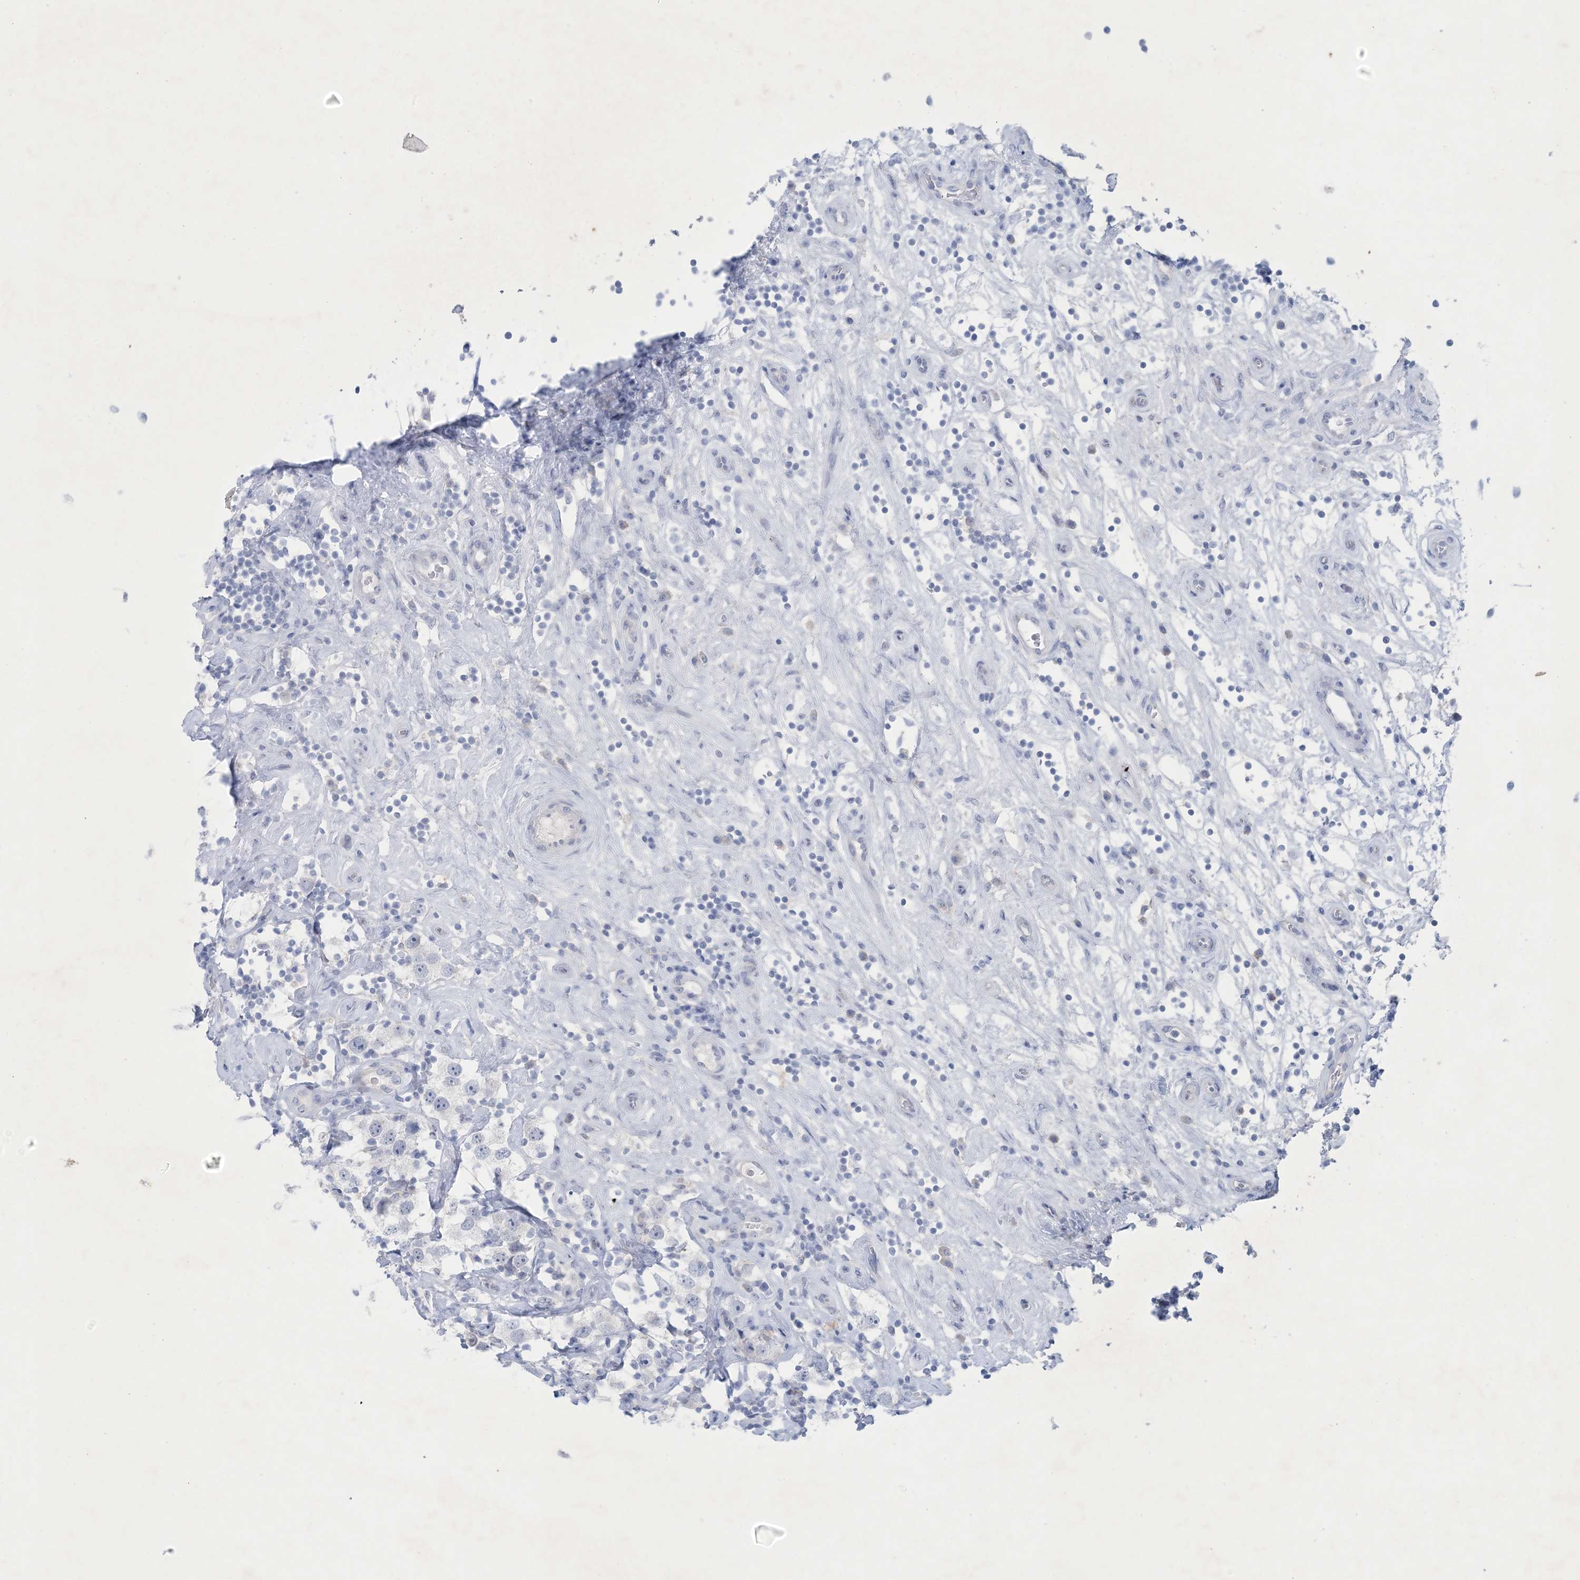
{"staining": {"intensity": "negative", "quantity": "none", "location": "none"}, "tissue": "testis cancer", "cell_type": "Tumor cells", "image_type": "cancer", "snomed": [{"axis": "morphology", "description": "Seminoma, NOS"}, {"axis": "topography", "description": "Testis"}], "caption": "Immunohistochemistry (IHC) of human testis cancer displays no positivity in tumor cells.", "gene": "GABRG1", "patient": {"sex": "male", "age": 49}}